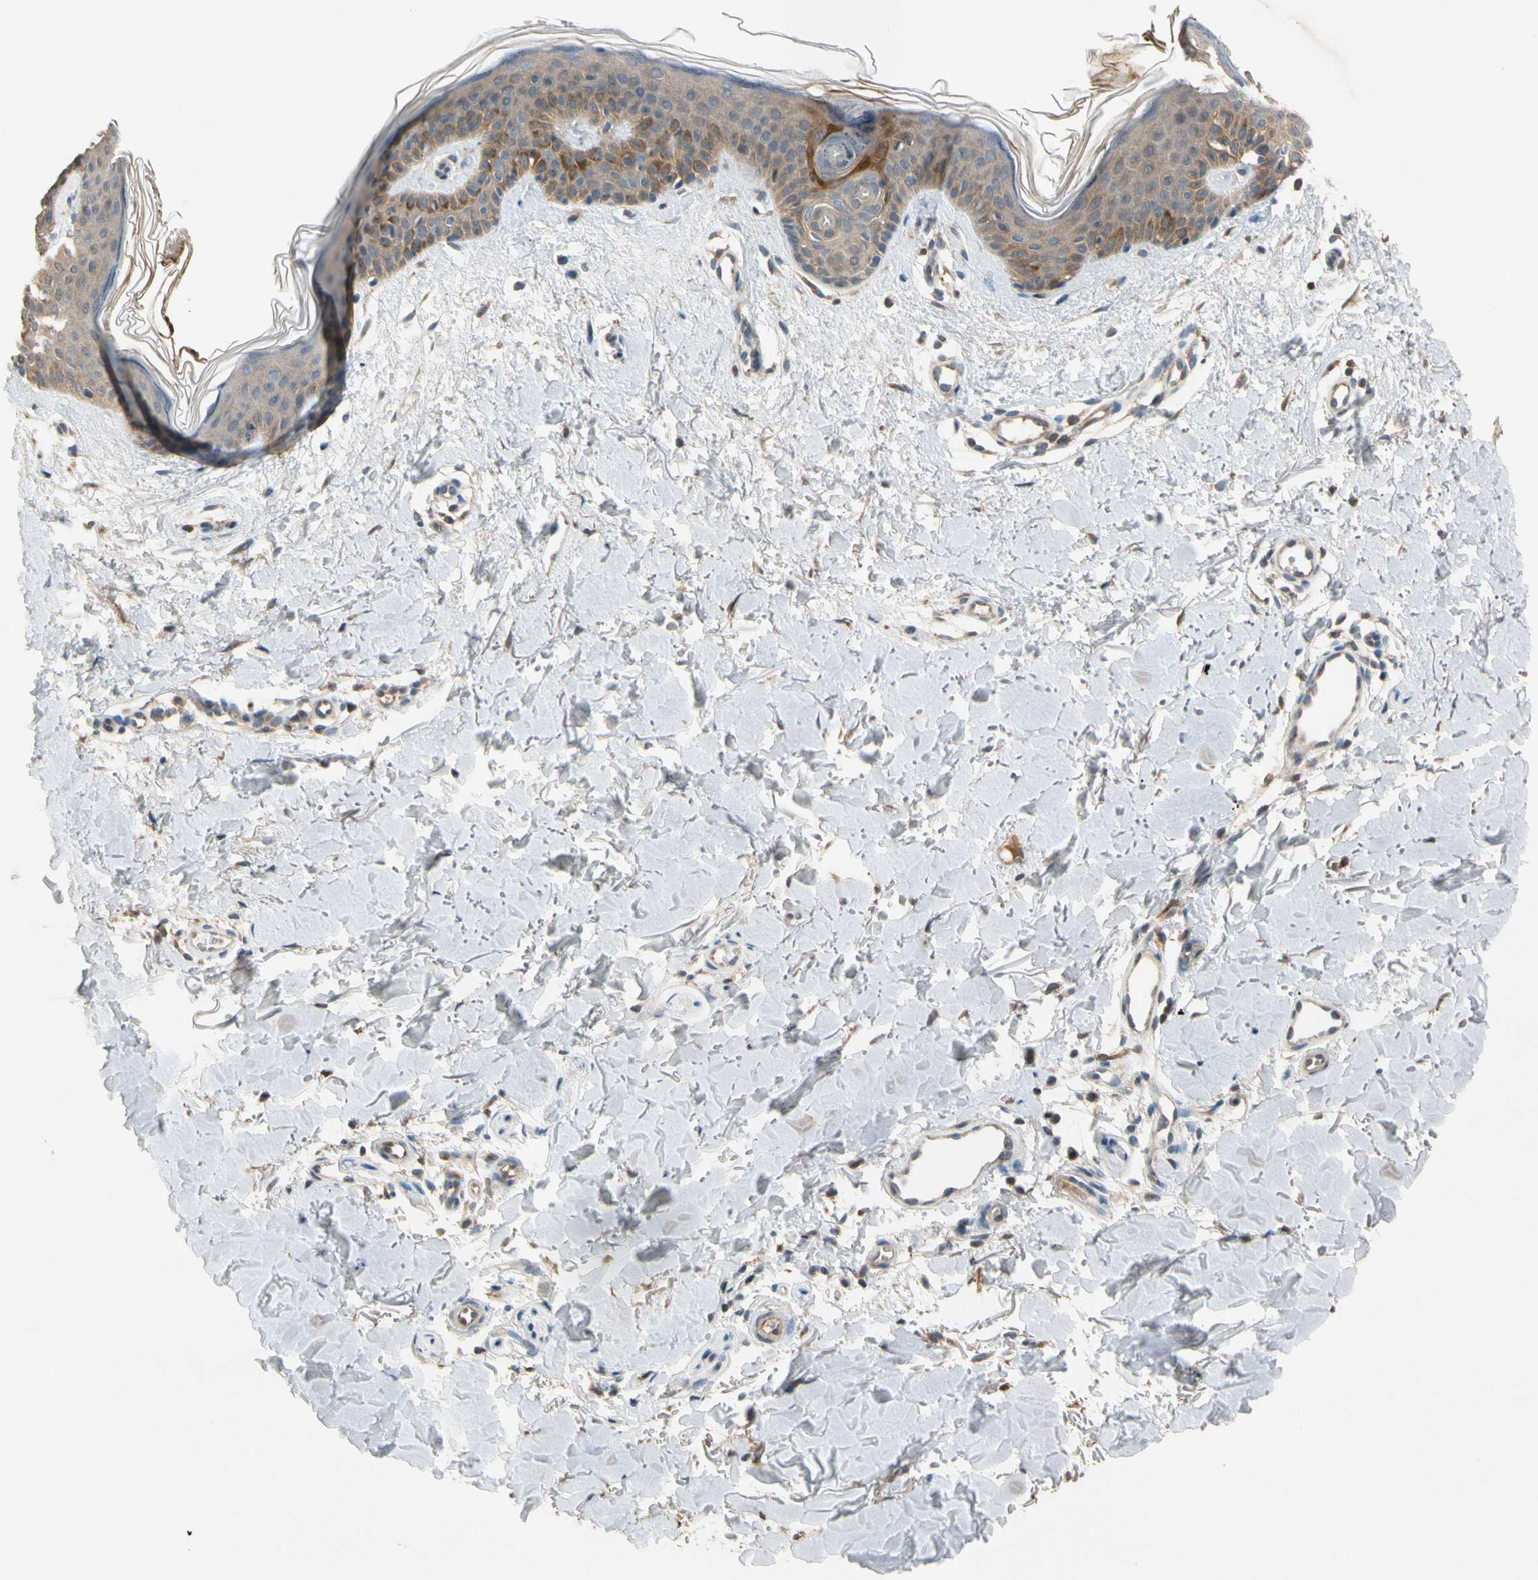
{"staining": {"intensity": "negative", "quantity": "none", "location": "none"}, "tissue": "skin", "cell_type": "Fibroblasts", "image_type": "normal", "snomed": [{"axis": "morphology", "description": "Normal tissue, NOS"}, {"axis": "topography", "description": "Skin"}], "caption": "A high-resolution micrograph shows immunohistochemistry staining of normal skin, which shows no significant positivity in fibroblasts. (DAB (3,3'-diaminobenzidine) immunohistochemistry visualized using brightfield microscopy, high magnification).", "gene": "GPSM2", "patient": {"sex": "female", "age": 56}}